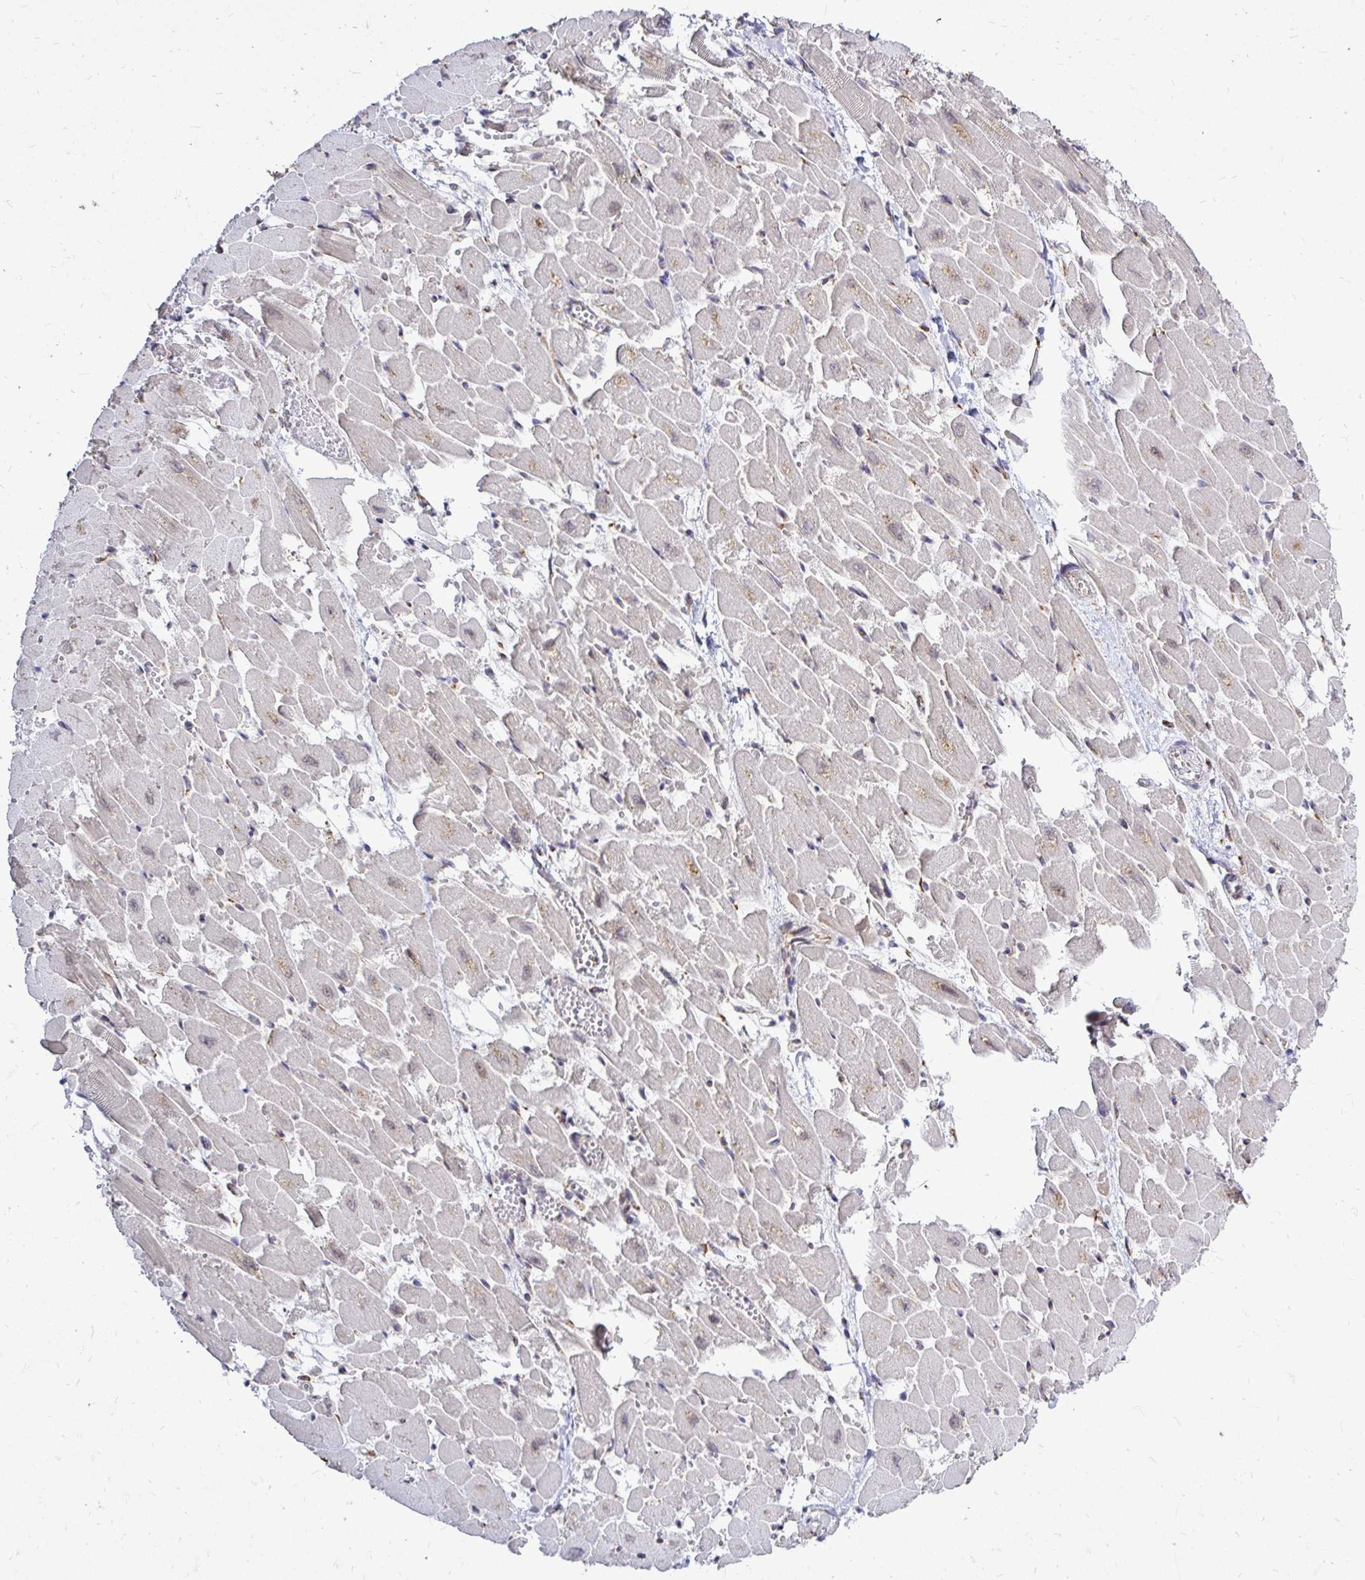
{"staining": {"intensity": "moderate", "quantity": "<25%", "location": "cytoplasmic/membranous,nuclear"}, "tissue": "heart muscle", "cell_type": "Cardiomyocytes", "image_type": "normal", "snomed": [{"axis": "morphology", "description": "Normal tissue, NOS"}, {"axis": "topography", "description": "Heart"}], "caption": "Cardiomyocytes display moderate cytoplasmic/membranous,nuclear positivity in approximately <25% of cells in normal heart muscle. Nuclei are stained in blue.", "gene": "FMR1", "patient": {"sex": "female", "age": 52}}